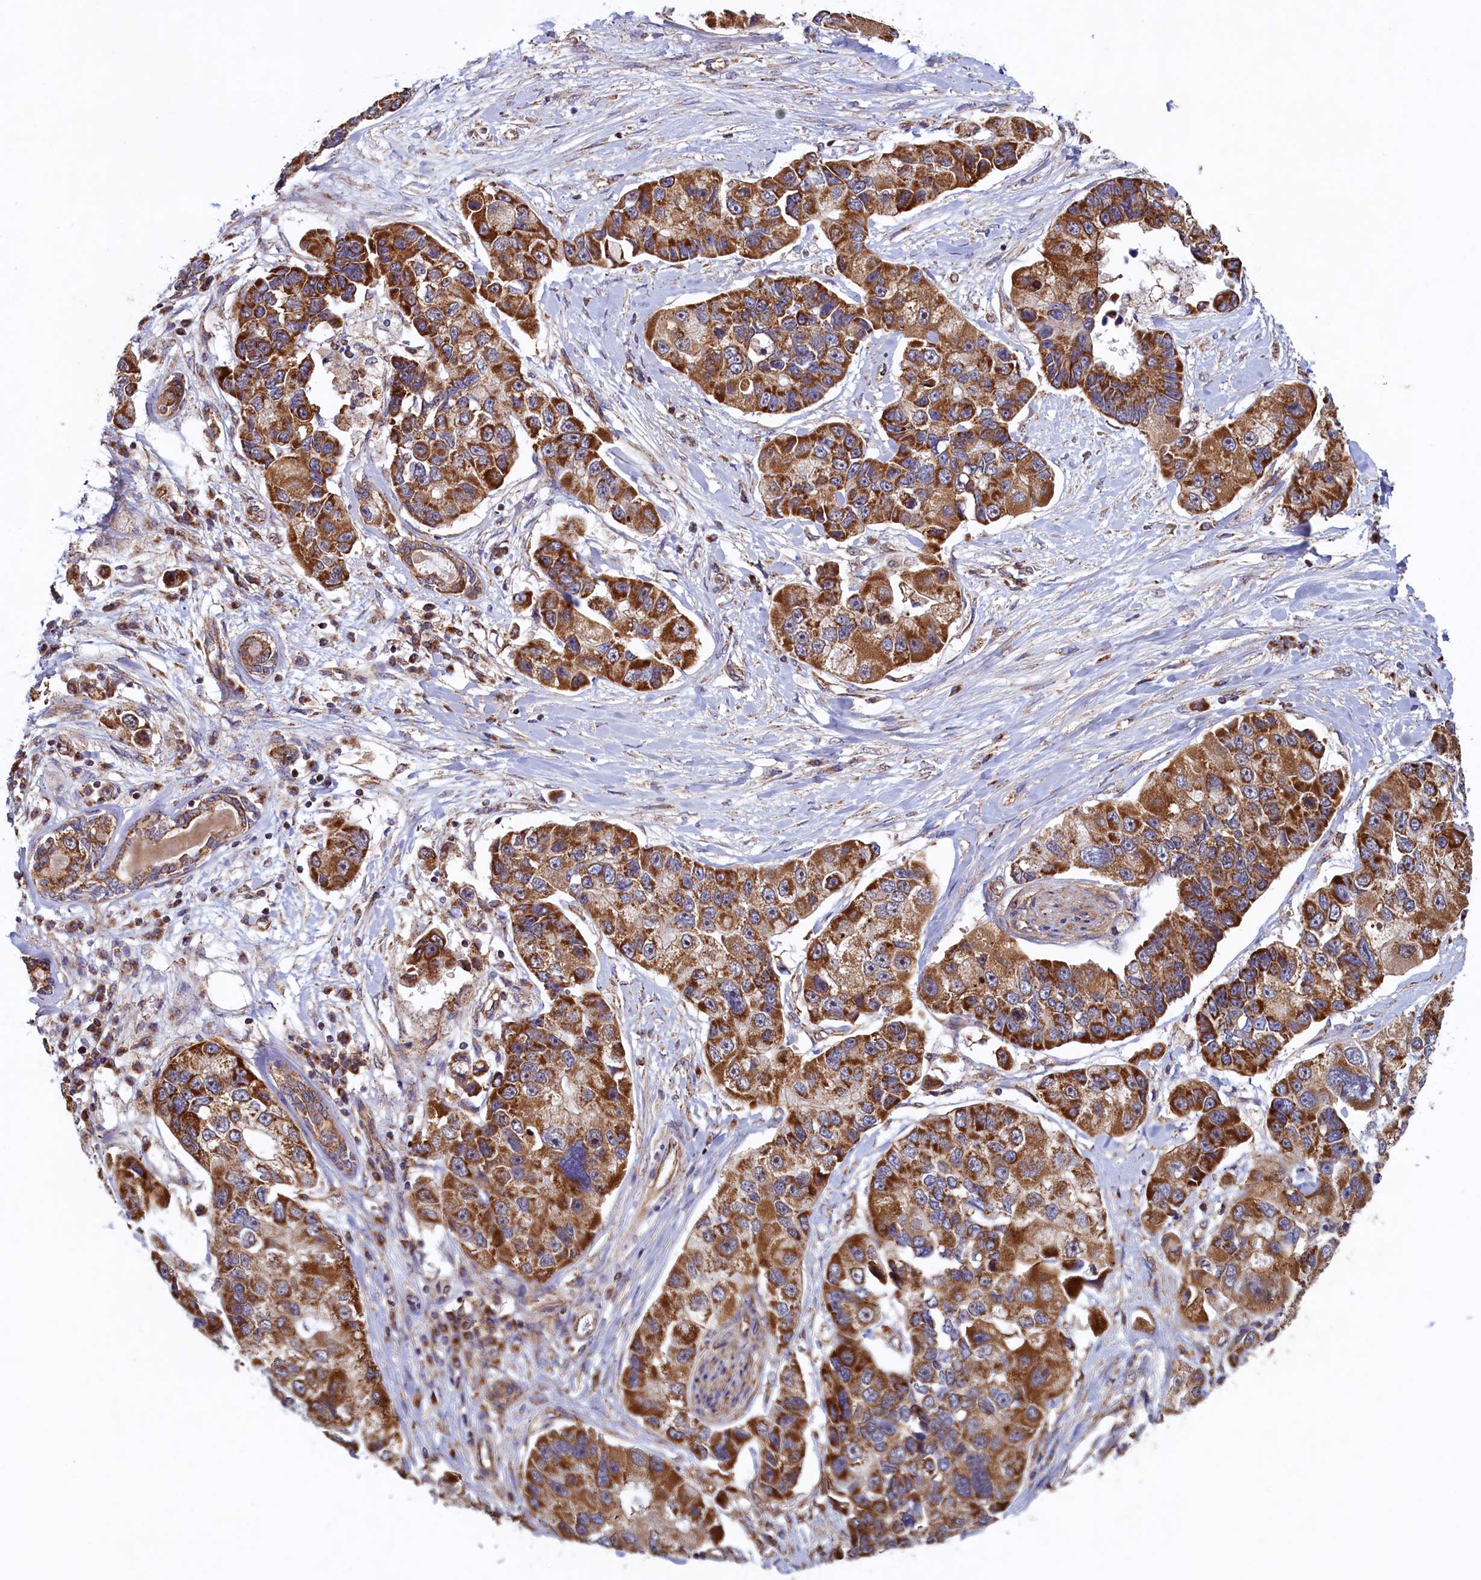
{"staining": {"intensity": "strong", "quantity": ">75%", "location": "cytoplasmic/membranous"}, "tissue": "lung cancer", "cell_type": "Tumor cells", "image_type": "cancer", "snomed": [{"axis": "morphology", "description": "Adenocarcinoma, NOS"}, {"axis": "topography", "description": "Lung"}], "caption": "Brown immunohistochemical staining in human adenocarcinoma (lung) exhibits strong cytoplasmic/membranous expression in about >75% of tumor cells.", "gene": "UBE3B", "patient": {"sex": "female", "age": 54}}